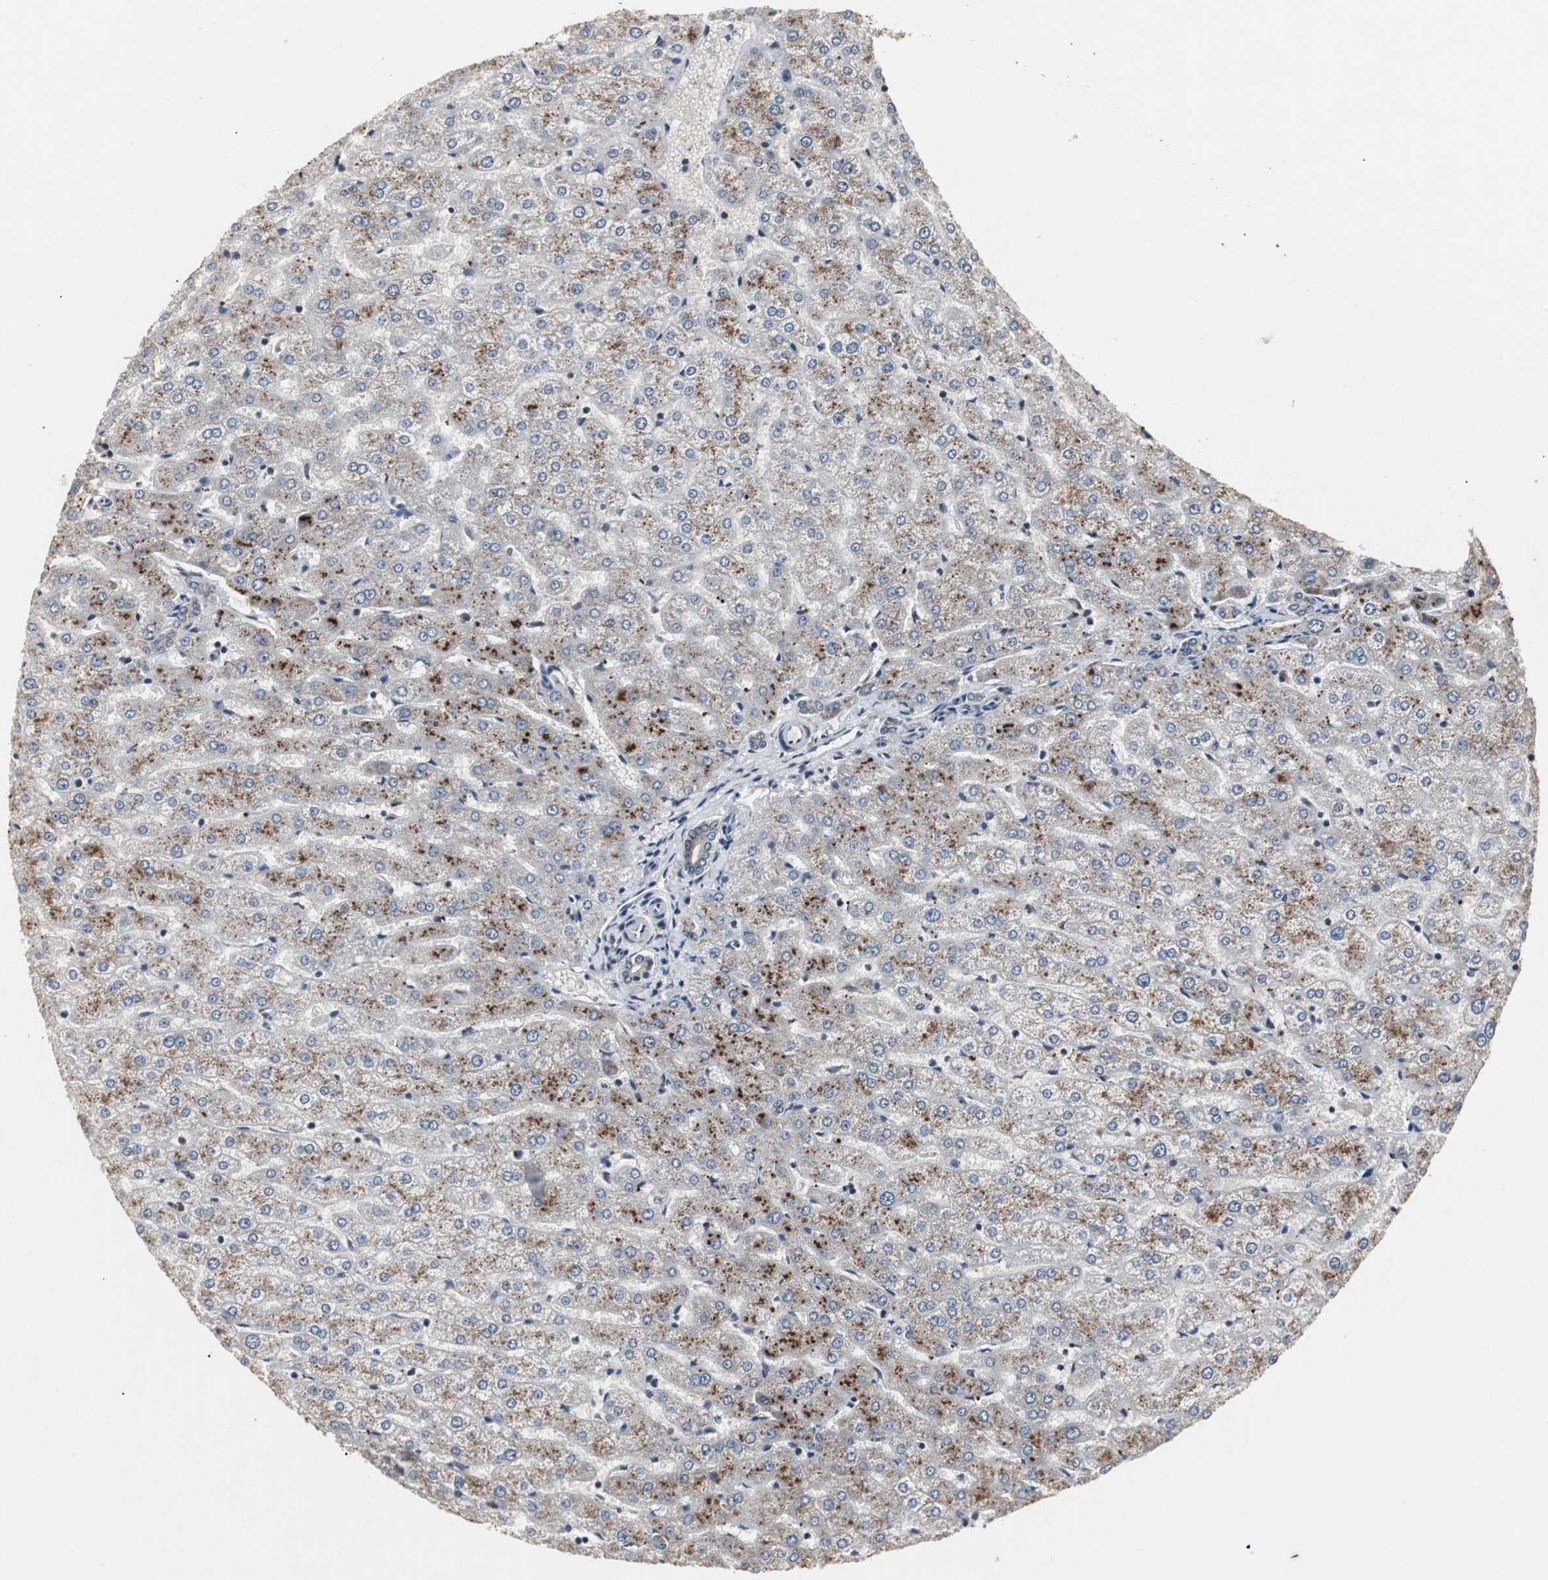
{"staining": {"intensity": "moderate", "quantity": ">75%", "location": "cytoplasmic/membranous"}, "tissue": "liver", "cell_type": "Cholangiocytes", "image_type": "normal", "snomed": [{"axis": "morphology", "description": "Normal tissue, NOS"}, {"axis": "morphology", "description": "Fibrosis, NOS"}, {"axis": "topography", "description": "Liver"}], "caption": "Protein expression analysis of normal human liver reveals moderate cytoplasmic/membranous positivity in approximately >75% of cholangiocytes. (Stains: DAB in brown, nuclei in blue, Microscopy: brightfield microscopy at high magnification).", "gene": "MRPL40", "patient": {"sex": "female", "age": 29}}